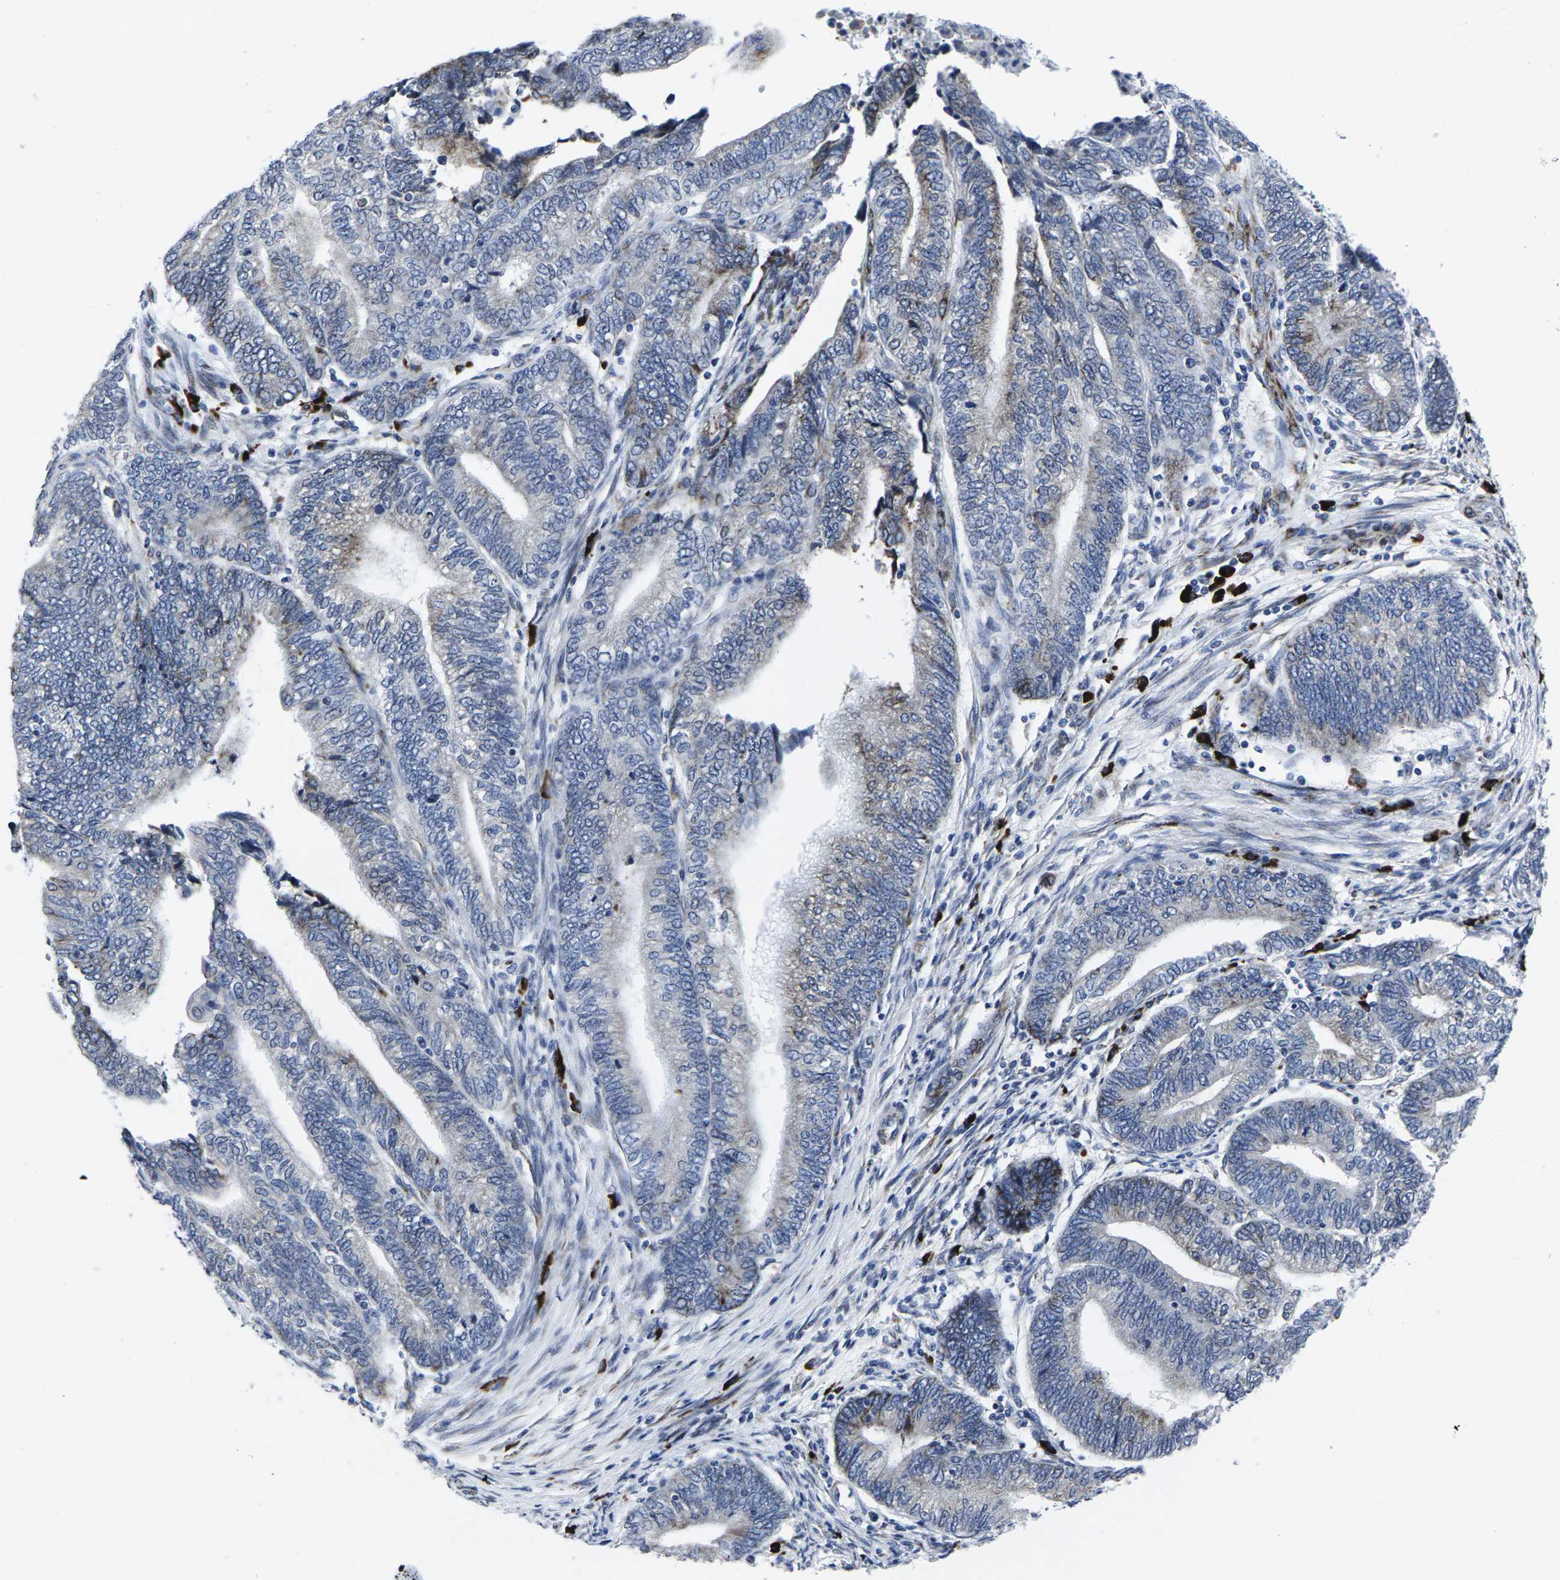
{"staining": {"intensity": "moderate", "quantity": "<25%", "location": "cytoplasmic/membranous"}, "tissue": "endometrial cancer", "cell_type": "Tumor cells", "image_type": "cancer", "snomed": [{"axis": "morphology", "description": "Adenocarcinoma, NOS"}, {"axis": "topography", "description": "Uterus"}, {"axis": "topography", "description": "Endometrium"}], "caption": "A histopathology image of human adenocarcinoma (endometrial) stained for a protein displays moderate cytoplasmic/membranous brown staining in tumor cells.", "gene": "RPN1", "patient": {"sex": "female", "age": 70}}